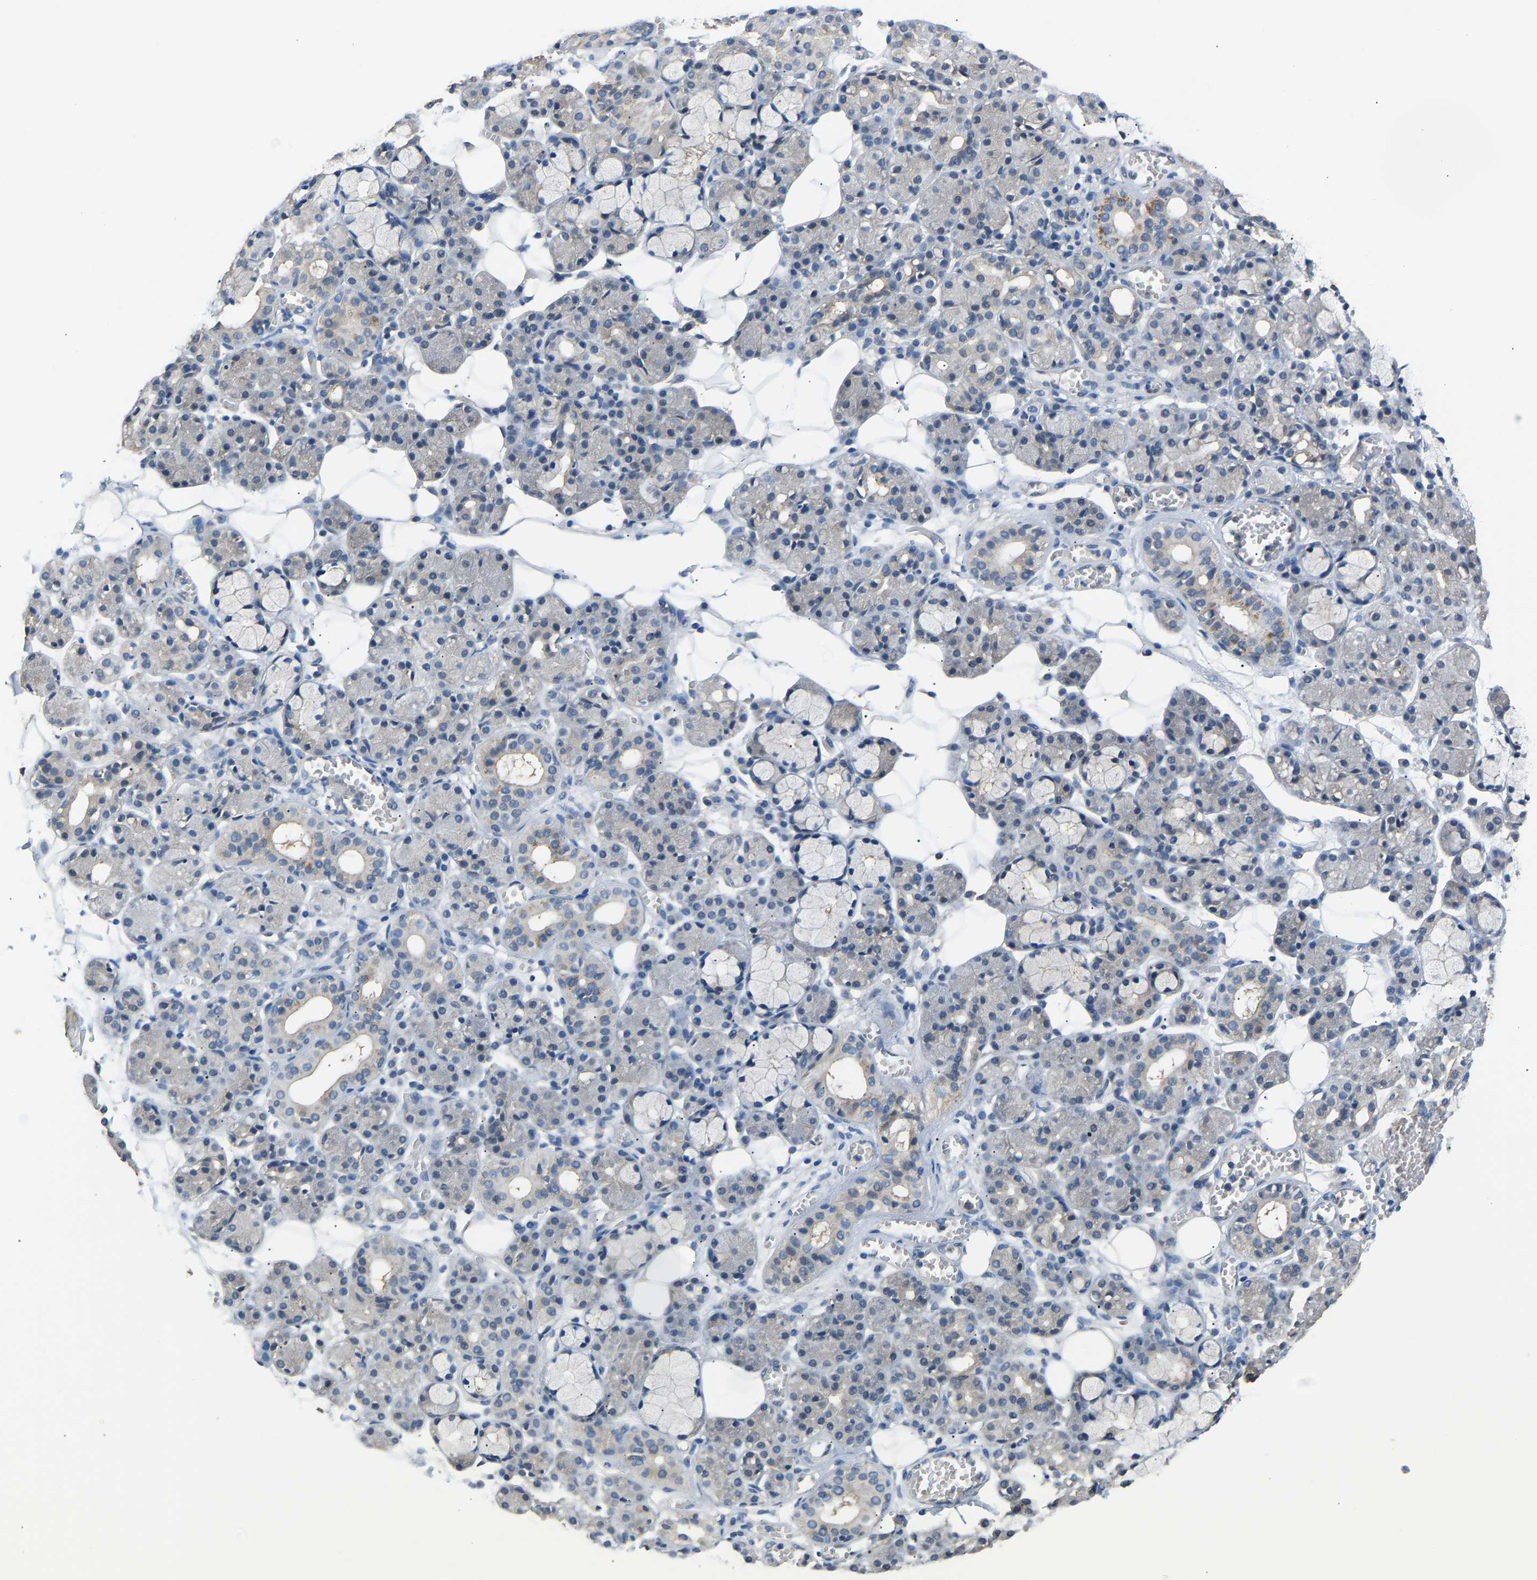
{"staining": {"intensity": "weak", "quantity": "25%-75%", "location": "cytoplasmic/membranous"}, "tissue": "salivary gland", "cell_type": "Glandular cells", "image_type": "normal", "snomed": [{"axis": "morphology", "description": "Normal tissue, NOS"}, {"axis": "topography", "description": "Salivary gland"}], "caption": "High-power microscopy captured an immunohistochemistry (IHC) image of unremarkable salivary gland, revealing weak cytoplasmic/membranous expression in about 25%-75% of glandular cells.", "gene": "ABCC9", "patient": {"sex": "male", "age": 63}}